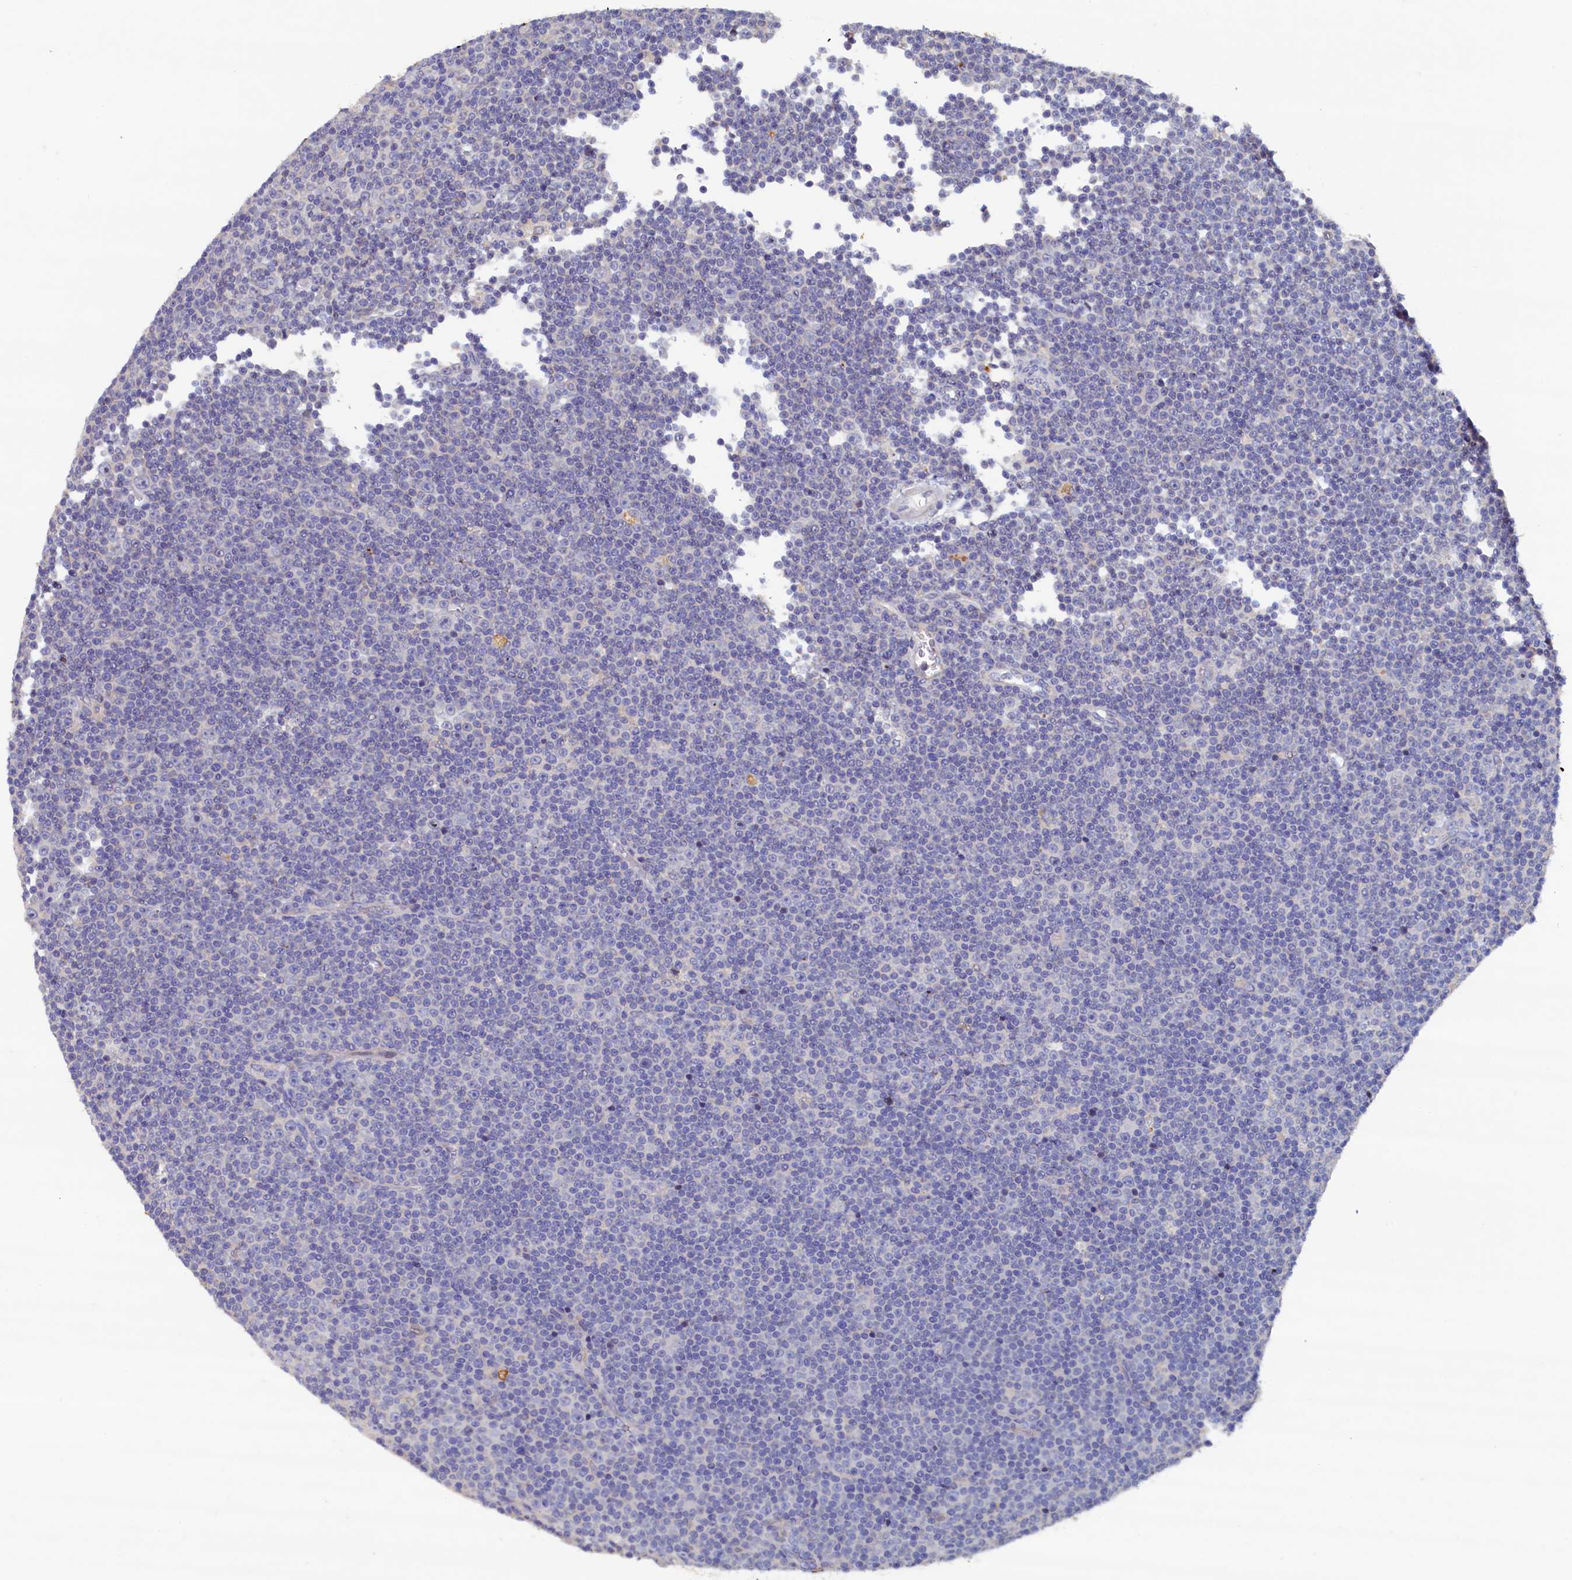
{"staining": {"intensity": "negative", "quantity": "none", "location": "none"}, "tissue": "lymphoma", "cell_type": "Tumor cells", "image_type": "cancer", "snomed": [{"axis": "morphology", "description": "Malignant lymphoma, non-Hodgkin's type, Low grade"}, {"axis": "topography", "description": "Lymph node"}], "caption": "Immunohistochemistry of malignant lymphoma, non-Hodgkin's type (low-grade) shows no positivity in tumor cells.", "gene": "CBLIF", "patient": {"sex": "female", "age": 67}}